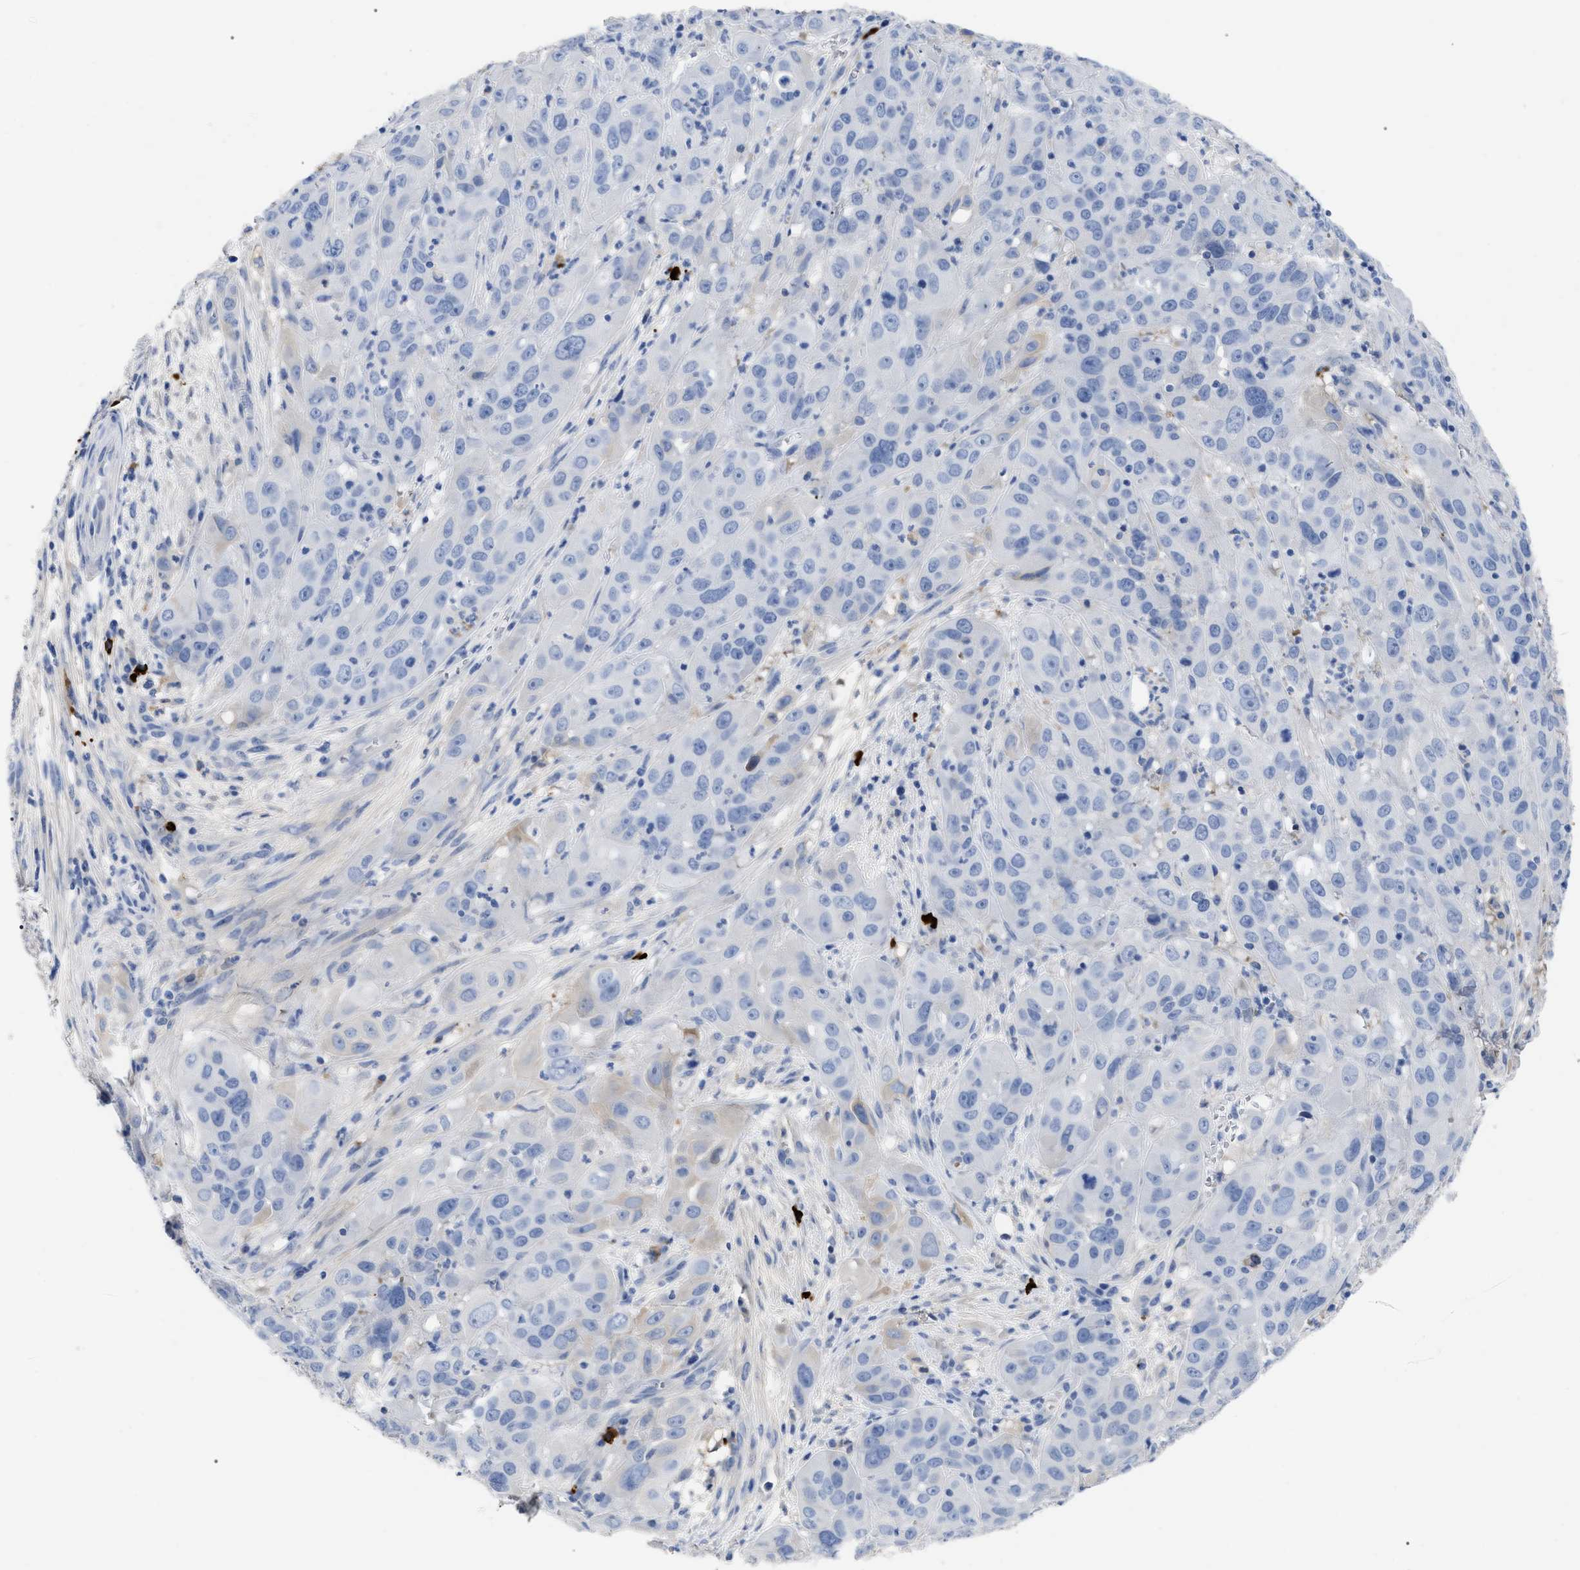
{"staining": {"intensity": "negative", "quantity": "none", "location": "none"}, "tissue": "cervical cancer", "cell_type": "Tumor cells", "image_type": "cancer", "snomed": [{"axis": "morphology", "description": "Squamous cell carcinoma, NOS"}, {"axis": "topography", "description": "Cervix"}], "caption": "This is an immunohistochemistry micrograph of cervical cancer. There is no positivity in tumor cells.", "gene": "IGHV5-51", "patient": {"sex": "female", "age": 32}}